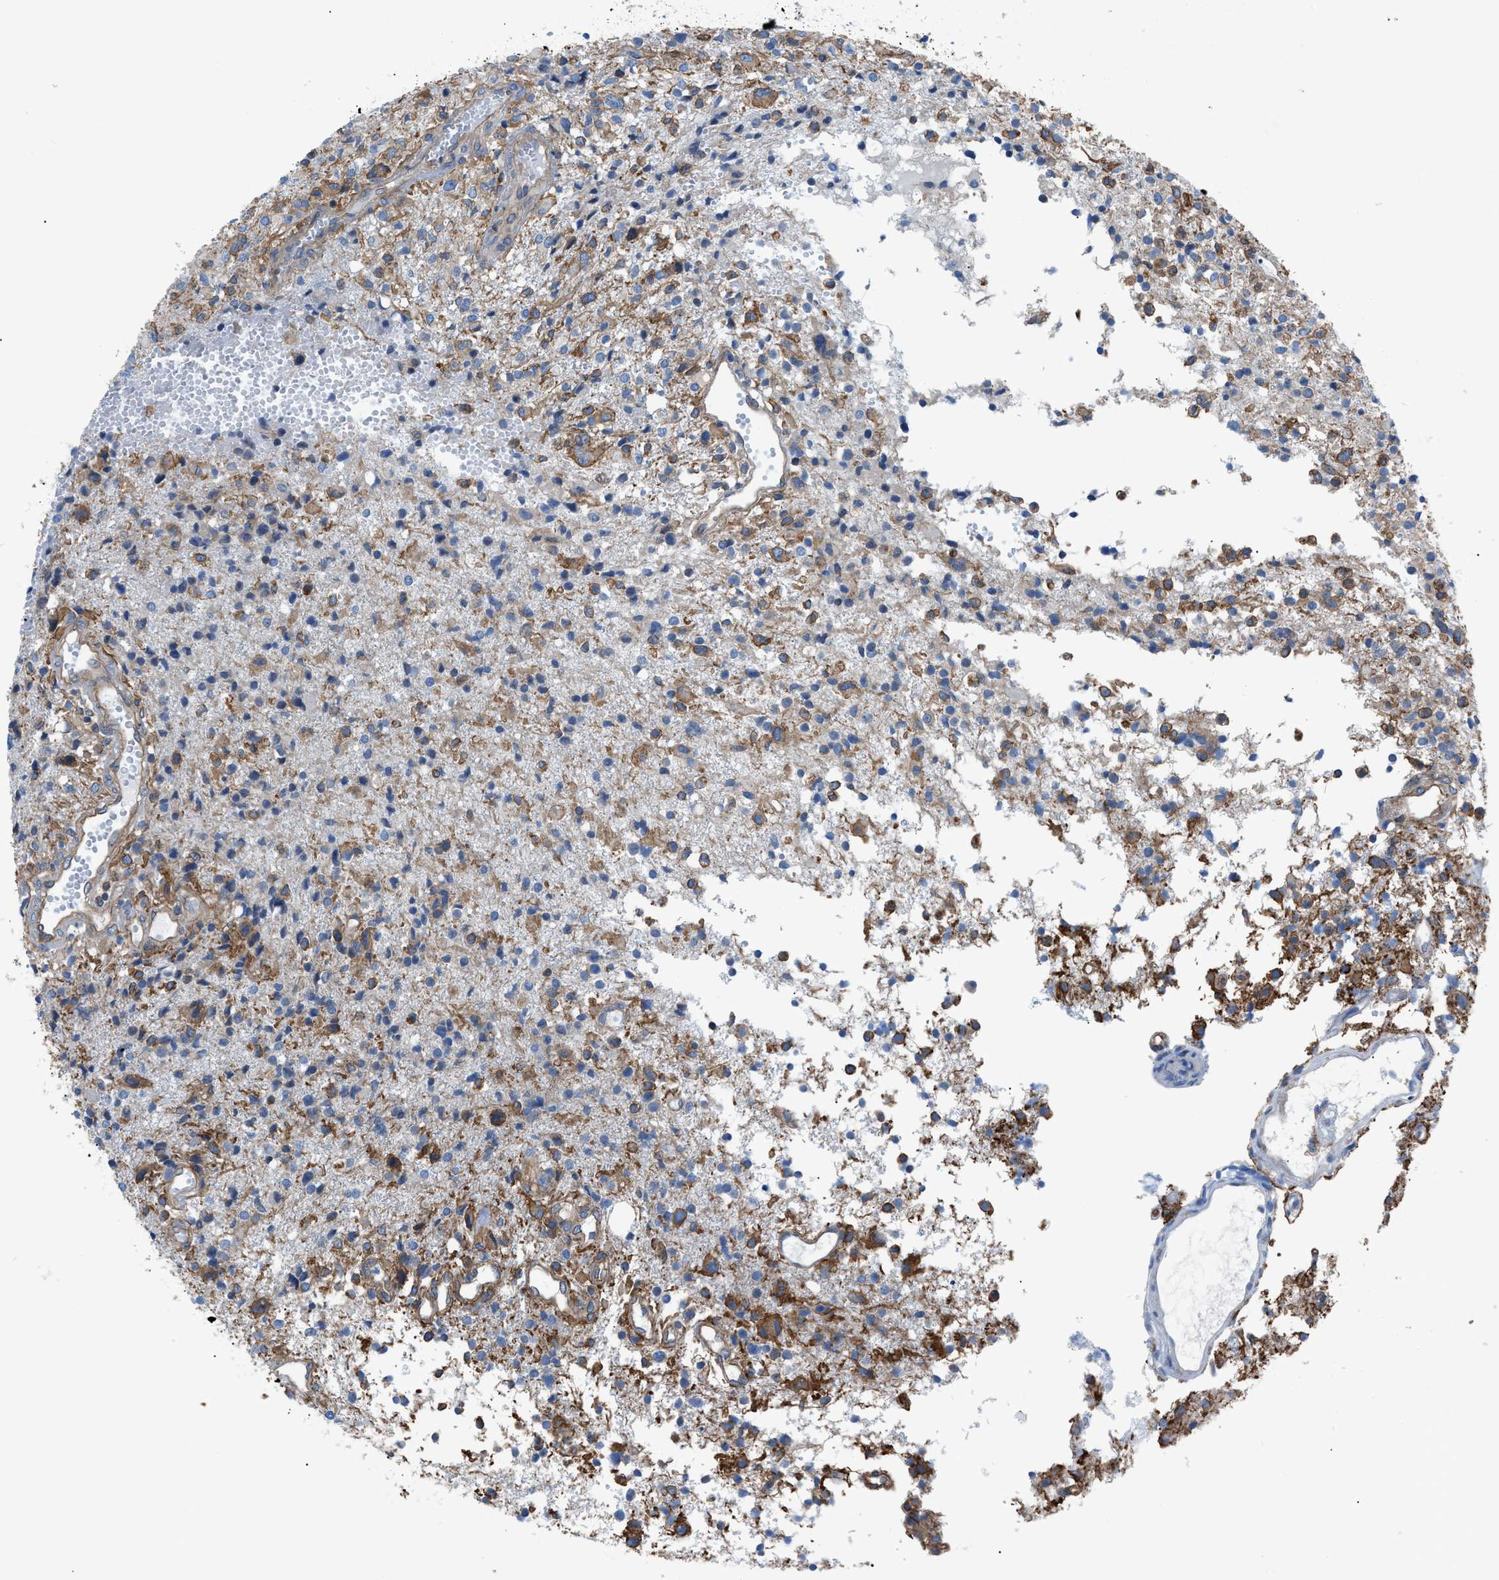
{"staining": {"intensity": "moderate", "quantity": "25%-75%", "location": "cytoplasmic/membranous"}, "tissue": "glioma", "cell_type": "Tumor cells", "image_type": "cancer", "snomed": [{"axis": "morphology", "description": "Glioma, malignant, High grade"}, {"axis": "topography", "description": "Brain"}], "caption": "High-grade glioma (malignant) tissue displays moderate cytoplasmic/membranous expression in about 25%-75% of tumor cells, visualized by immunohistochemistry.", "gene": "DMAC1", "patient": {"sex": "female", "age": 59}}